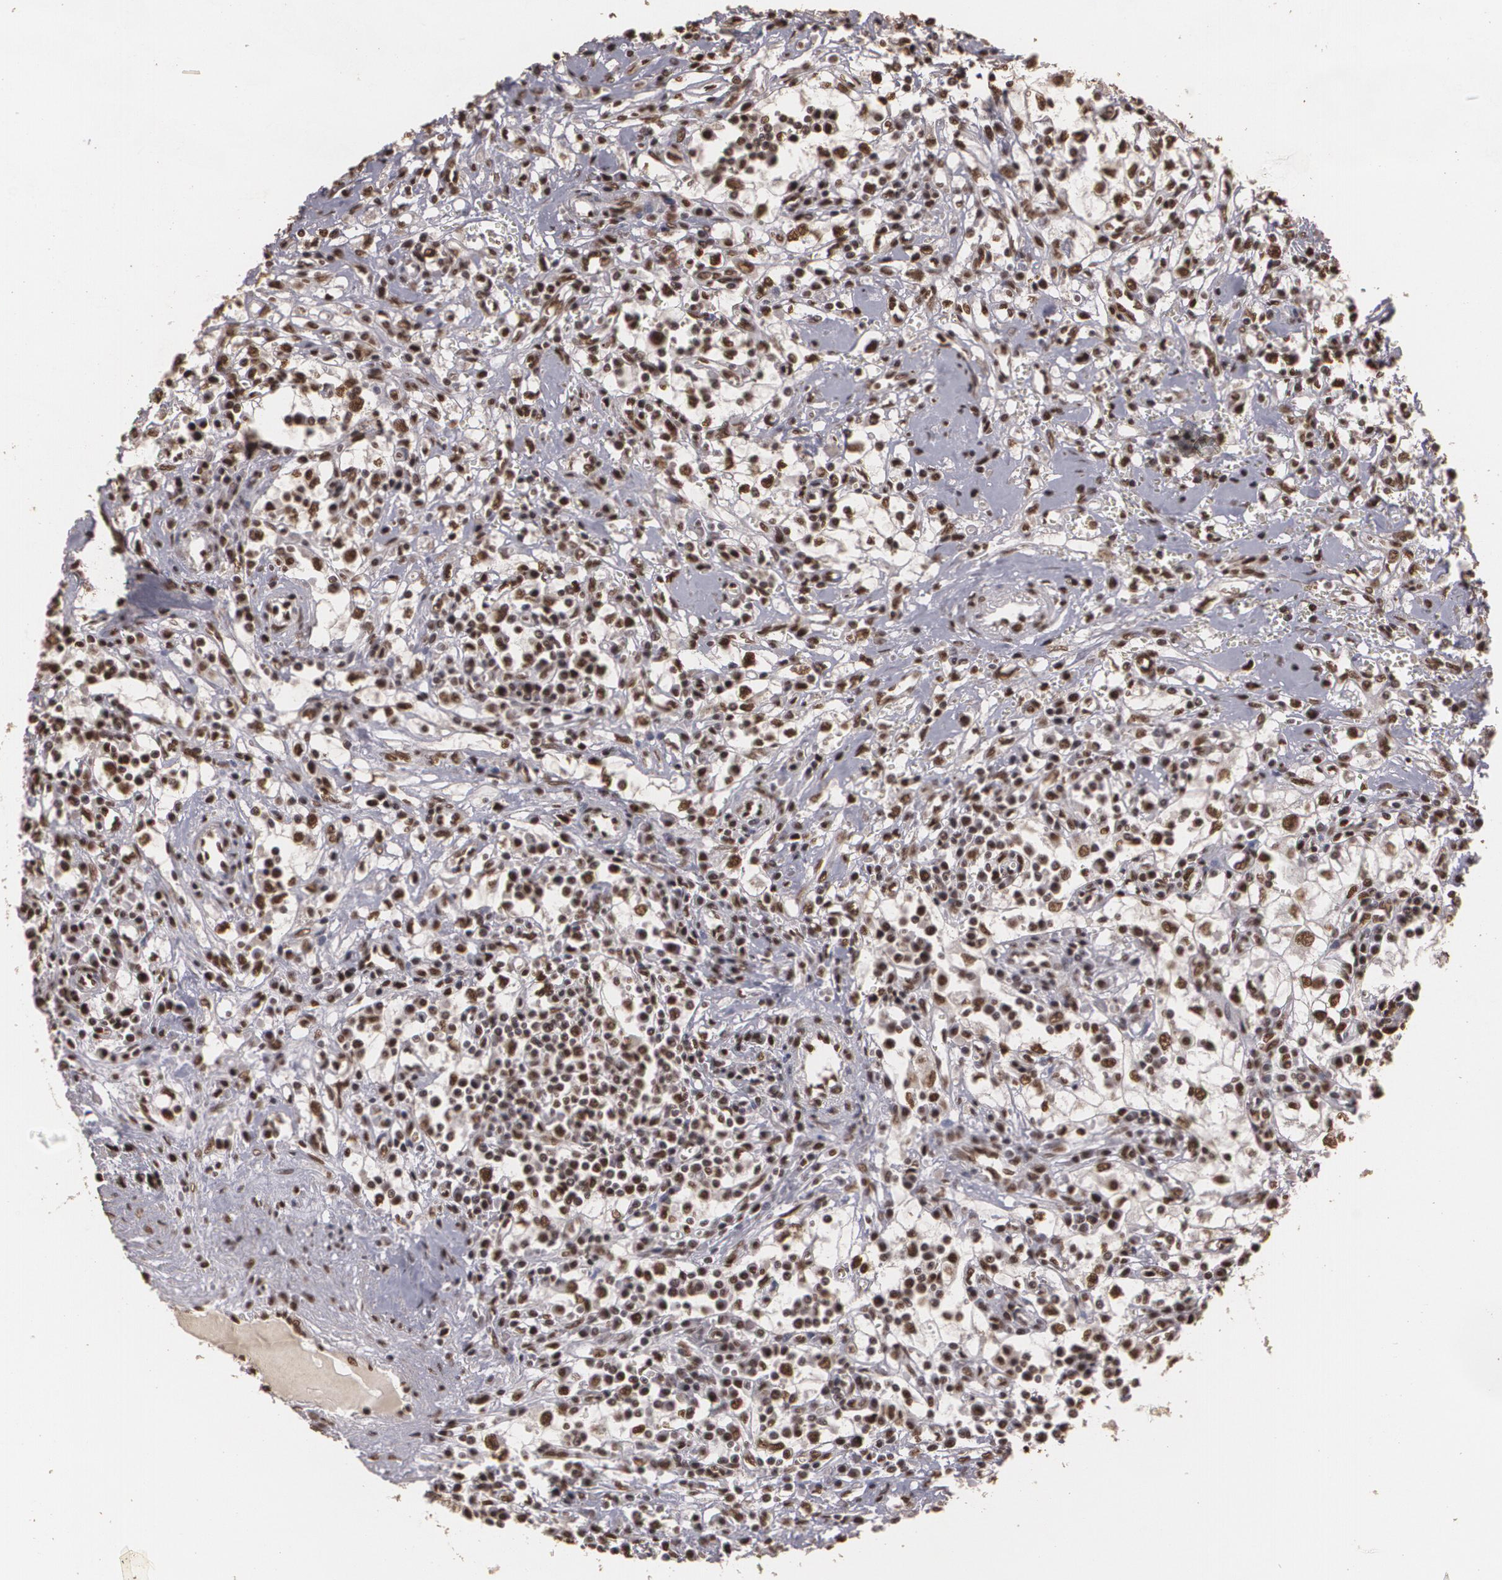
{"staining": {"intensity": "strong", "quantity": ">75%", "location": "nuclear"}, "tissue": "renal cancer", "cell_type": "Tumor cells", "image_type": "cancer", "snomed": [{"axis": "morphology", "description": "Adenocarcinoma, NOS"}, {"axis": "topography", "description": "Kidney"}], "caption": "Renal adenocarcinoma stained with a protein marker reveals strong staining in tumor cells.", "gene": "RCOR1", "patient": {"sex": "male", "age": 82}}